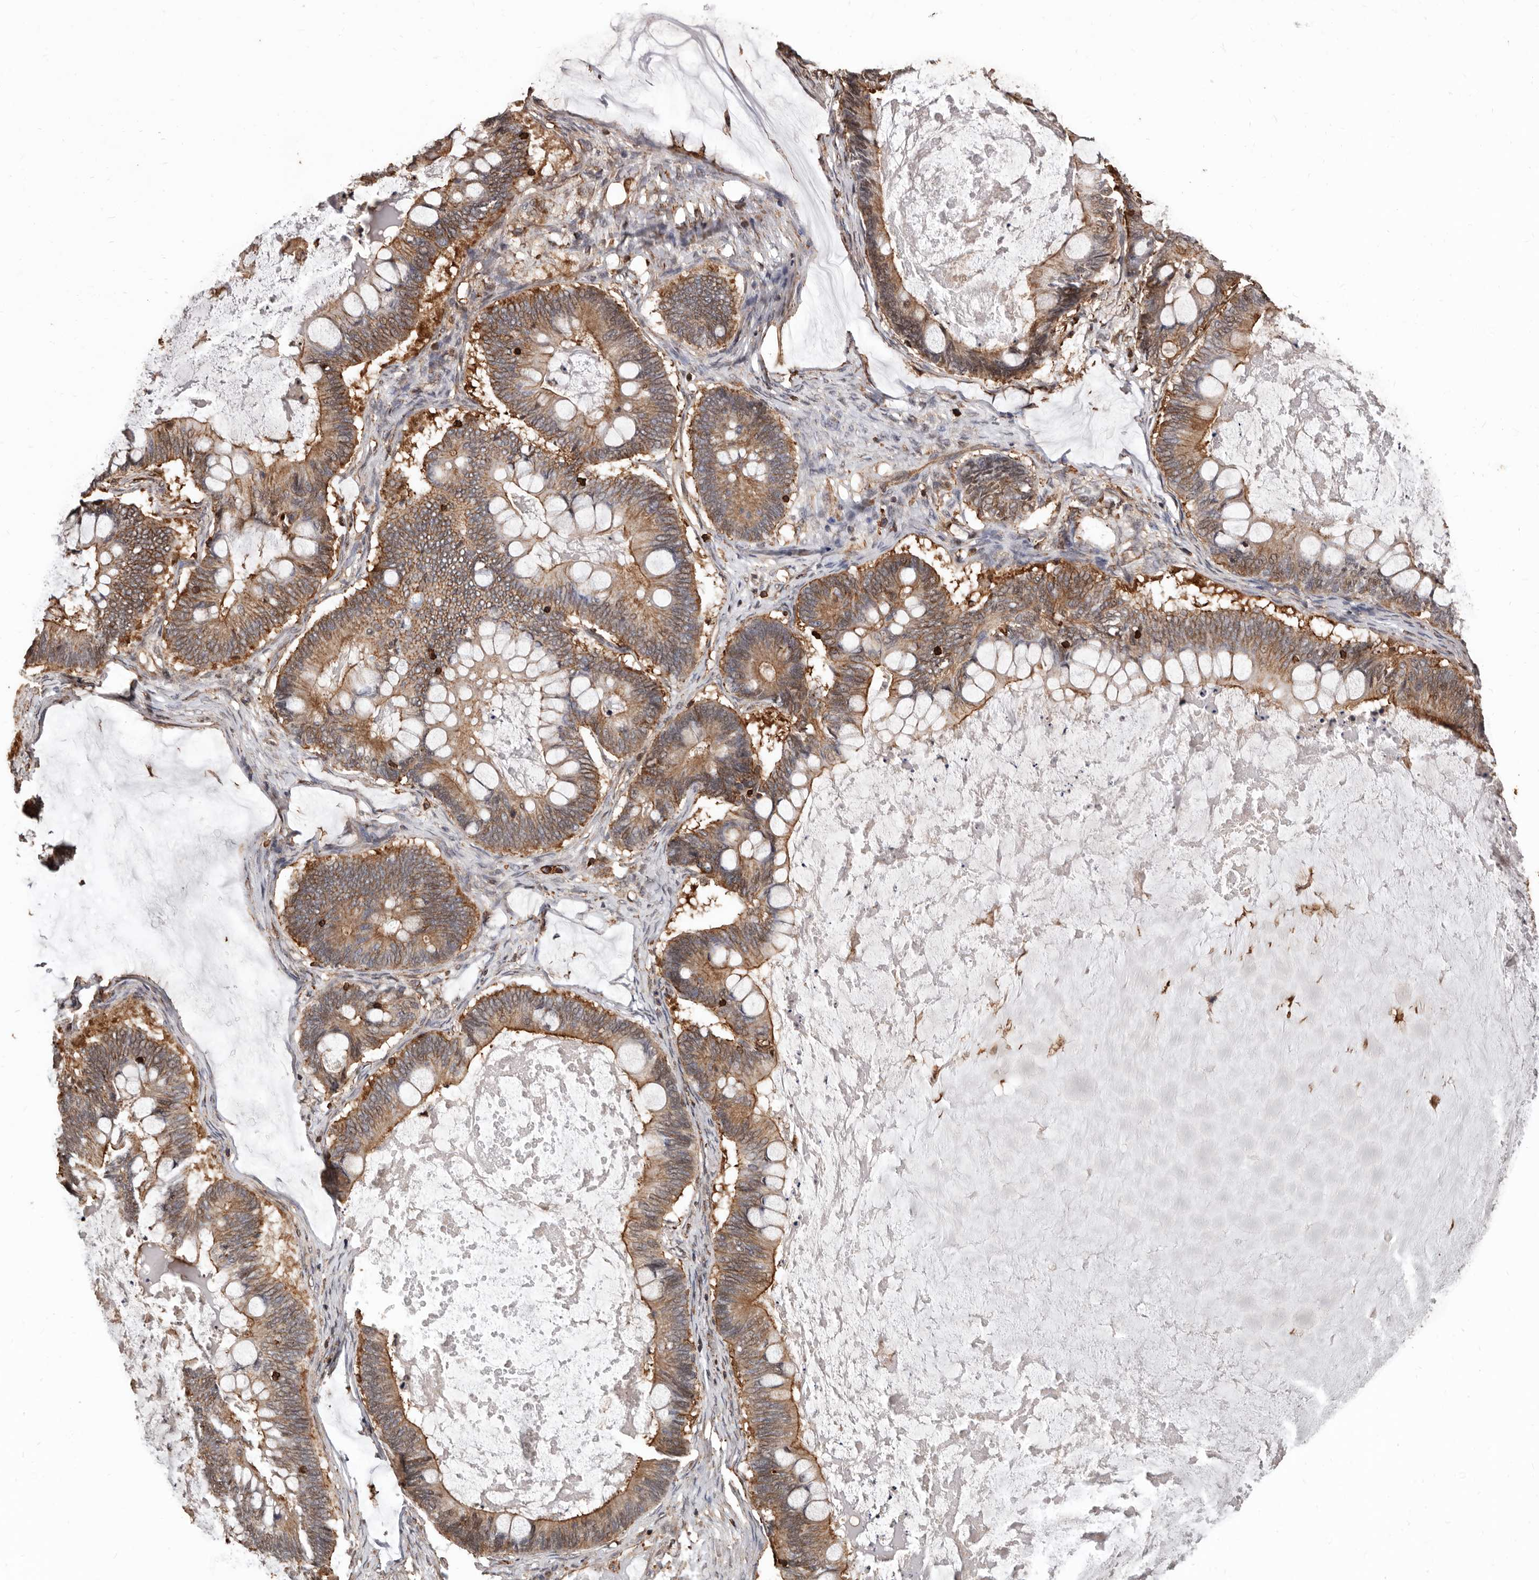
{"staining": {"intensity": "moderate", "quantity": ">75%", "location": "cytoplasmic/membranous"}, "tissue": "ovarian cancer", "cell_type": "Tumor cells", "image_type": "cancer", "snomed": [{"axis": "morphology", "description": "Cystadenocarcinoma, mucinous, NOS"}, {"axis": "topography", "description": "Ovary"}], "caption": "Human ovarian cancer stained with a protein marker shows moderate staining in tumor cells.", "gene": "GSK3A", "patient": {"sex": "female", "age": 61}}